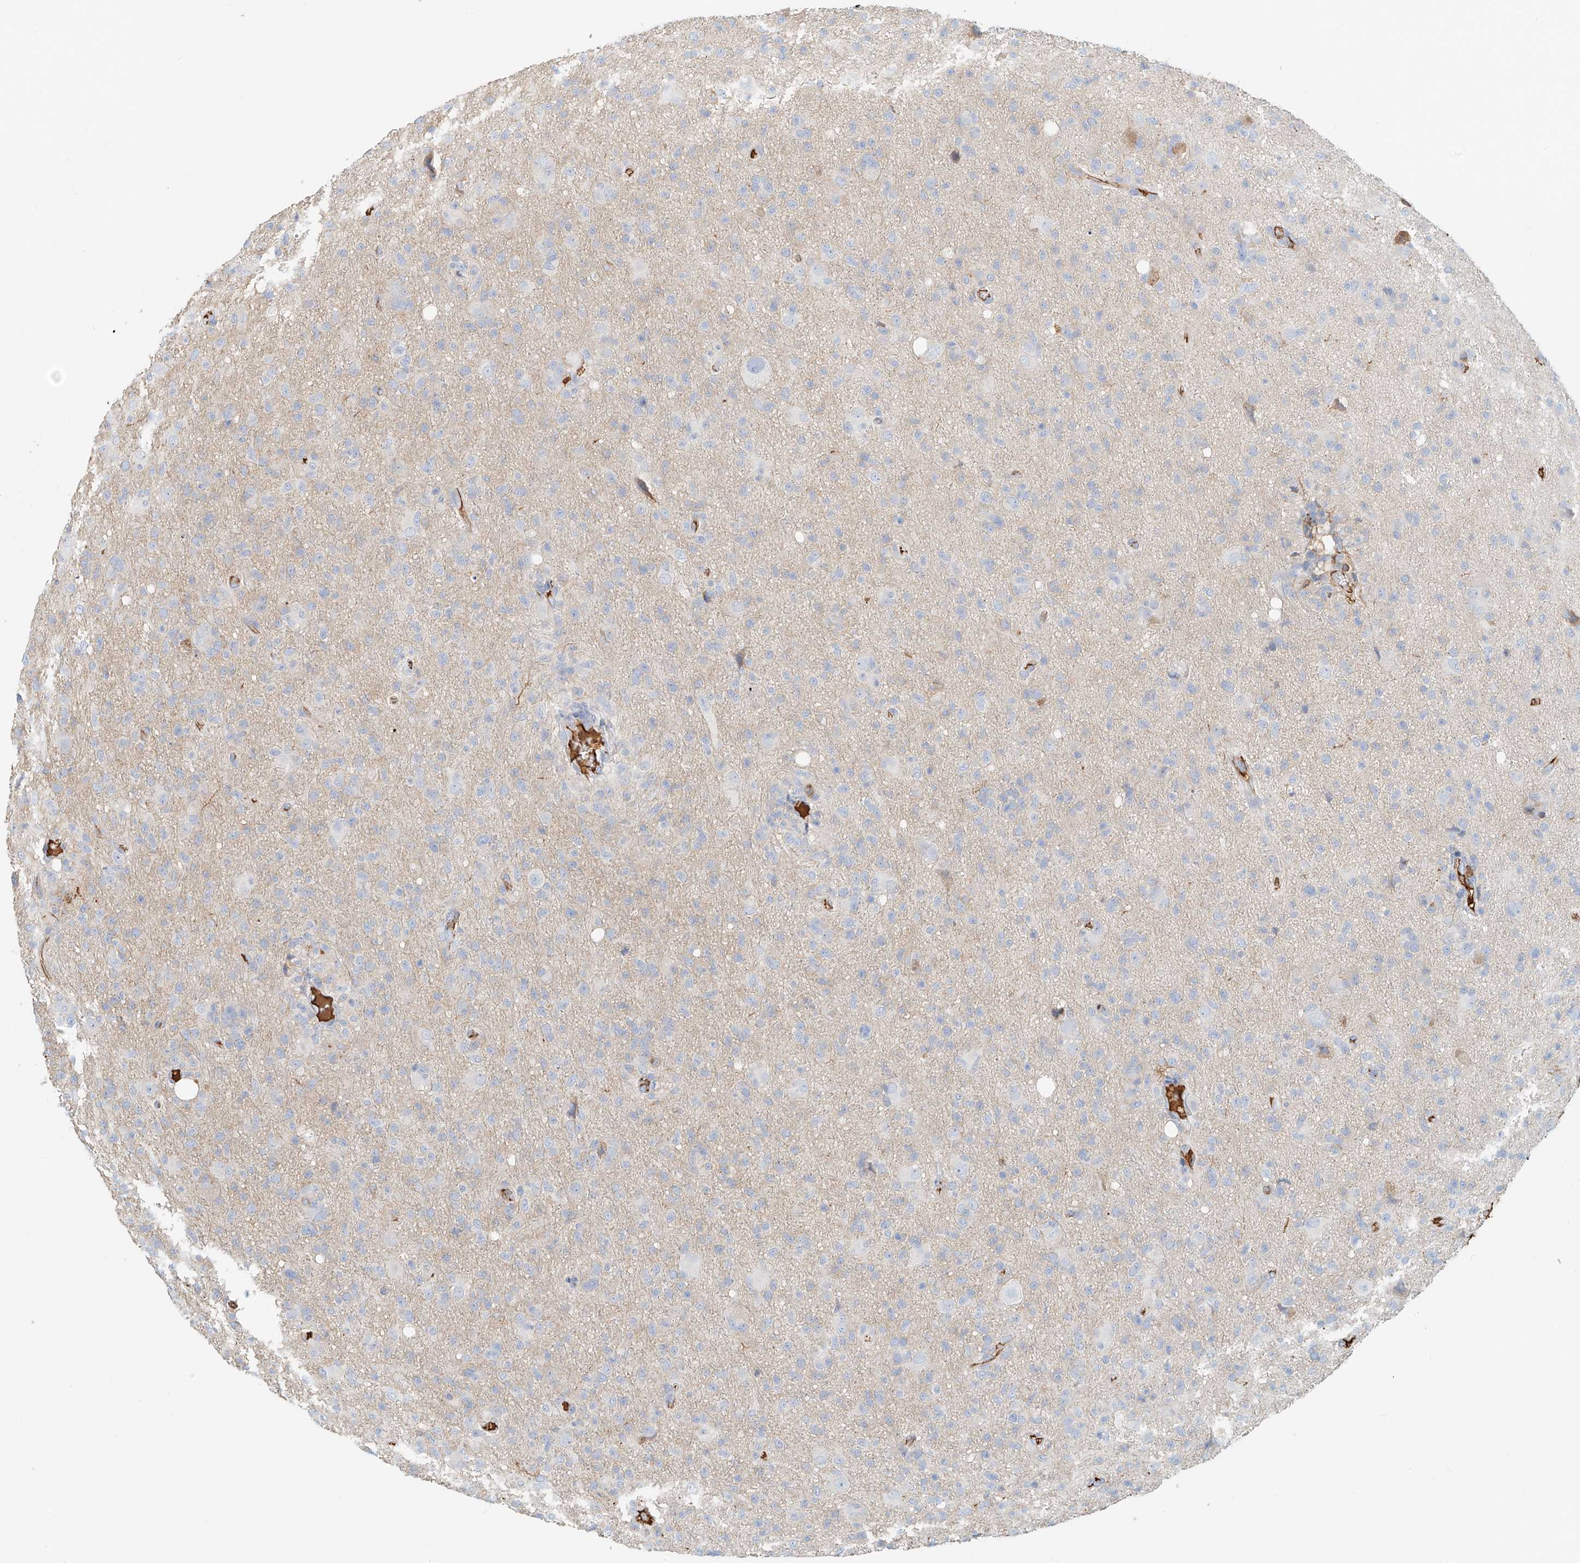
{"staining": {"intensity": "negative", "quantity": "none", "location": "none"}, "tissue": "glioma", "cell_type": "Tumor cells", "image_type": "cancer", "snomed": [{"axis": "morphology", "description": "Glioma, malignant, High grade"}, {"axis": "topography", "description": "Brain"}], "caption": "Tumor cells are negative for protein expression in human malignant glioma (high-grade).", "gene": "ZFP30", "patient": {"sex": "female", "age": 57}}